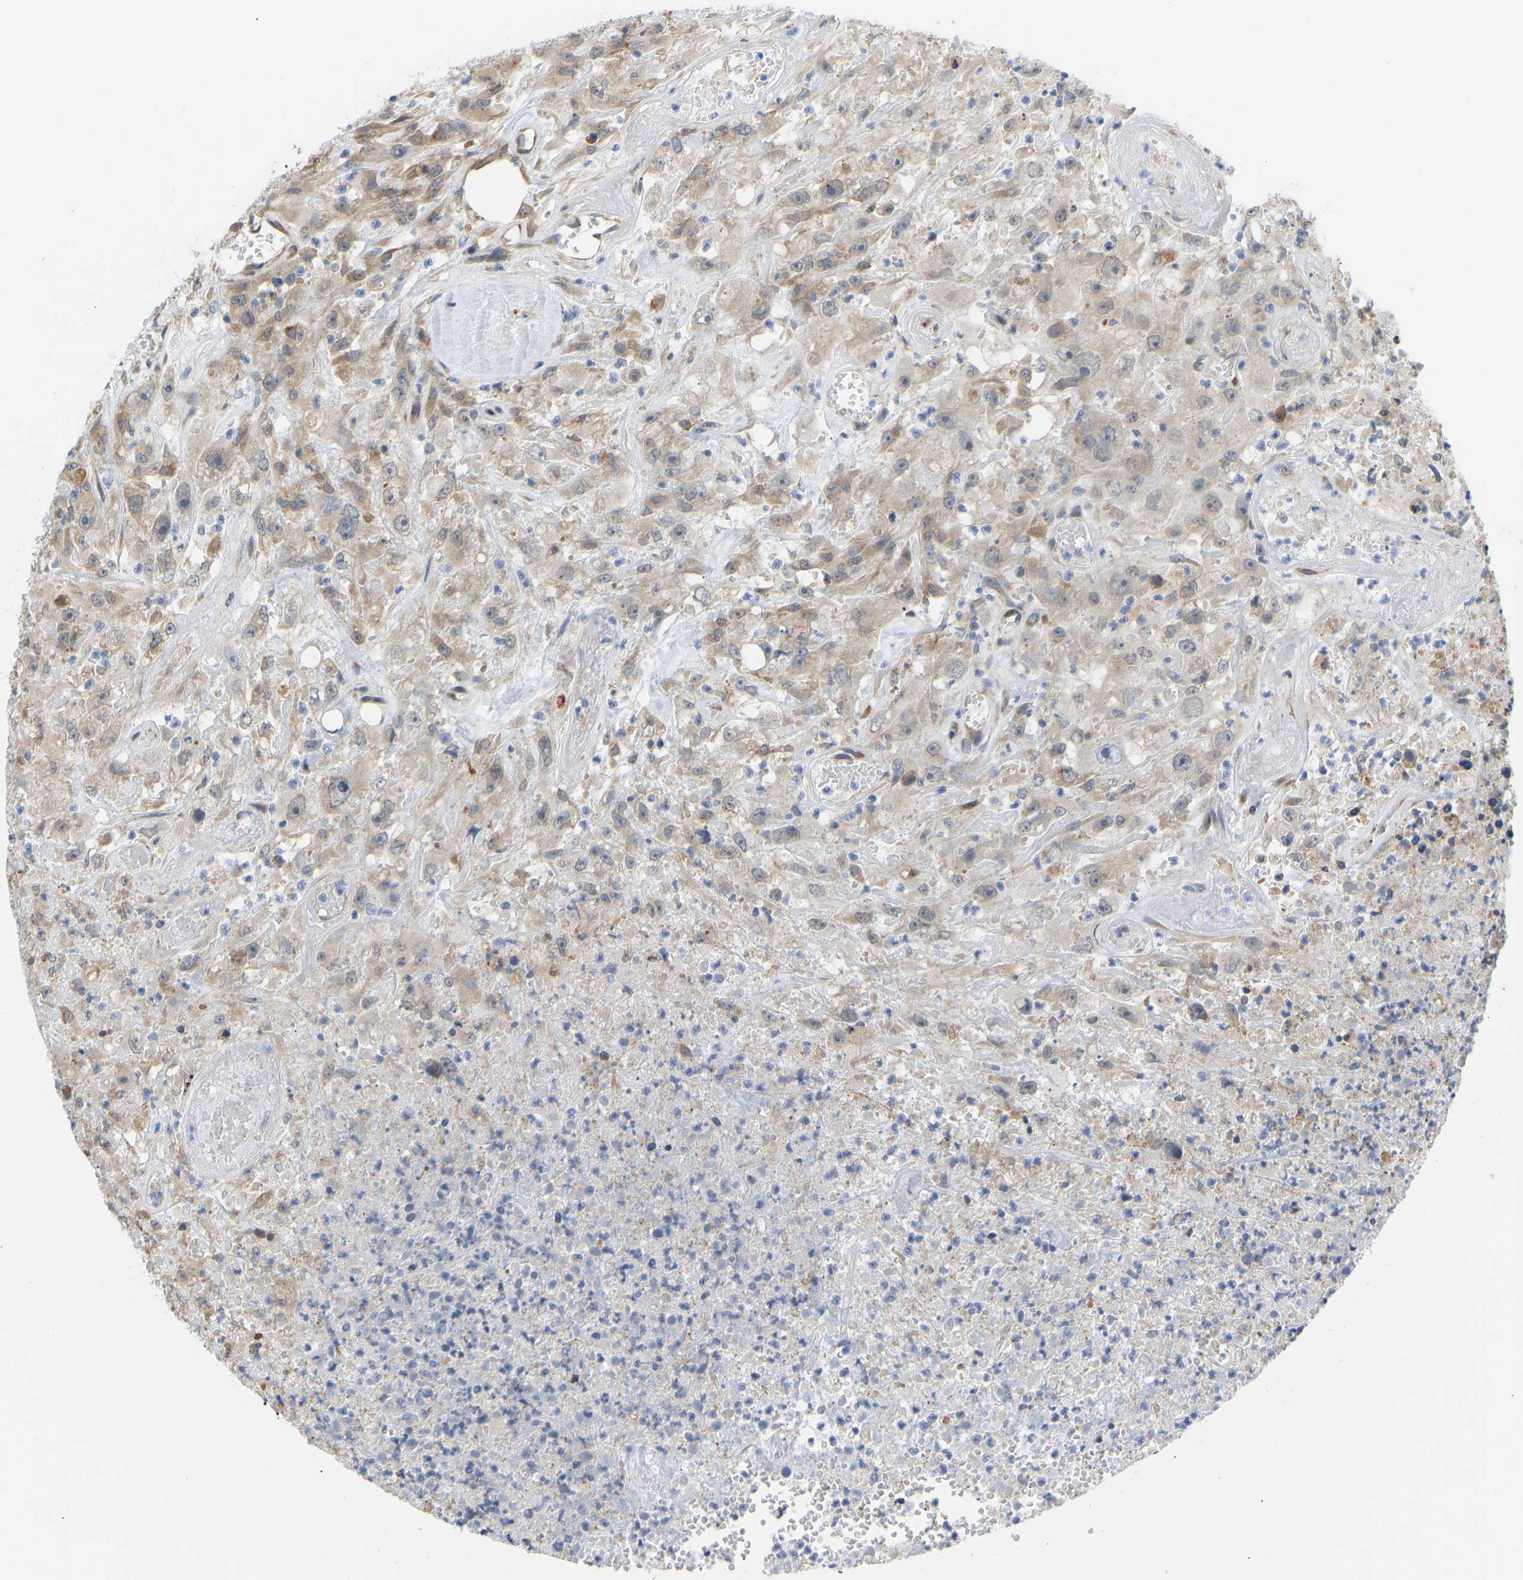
{"staining": {"intensity": "moderate", "quantity": ">75%", "location": "cytoplasmic/membranous"}, "tissue": "urothelial cancer", "cell_type": "Tumor cells", "image_type": "cancer", "snomed": [{"axis": "morphology", "description": "Urothelial carcinoma, High grade"}, {"axis": "topography", "description": "Urinary bladder"}], "caption": "The micrograph displays a brown stain indicating the presence of a protein in the cytoplasmic/membranous of tumor cells in urothelial cancer.", "gene": "BEND3", "patient": {"sex": "male", "age": 46}}